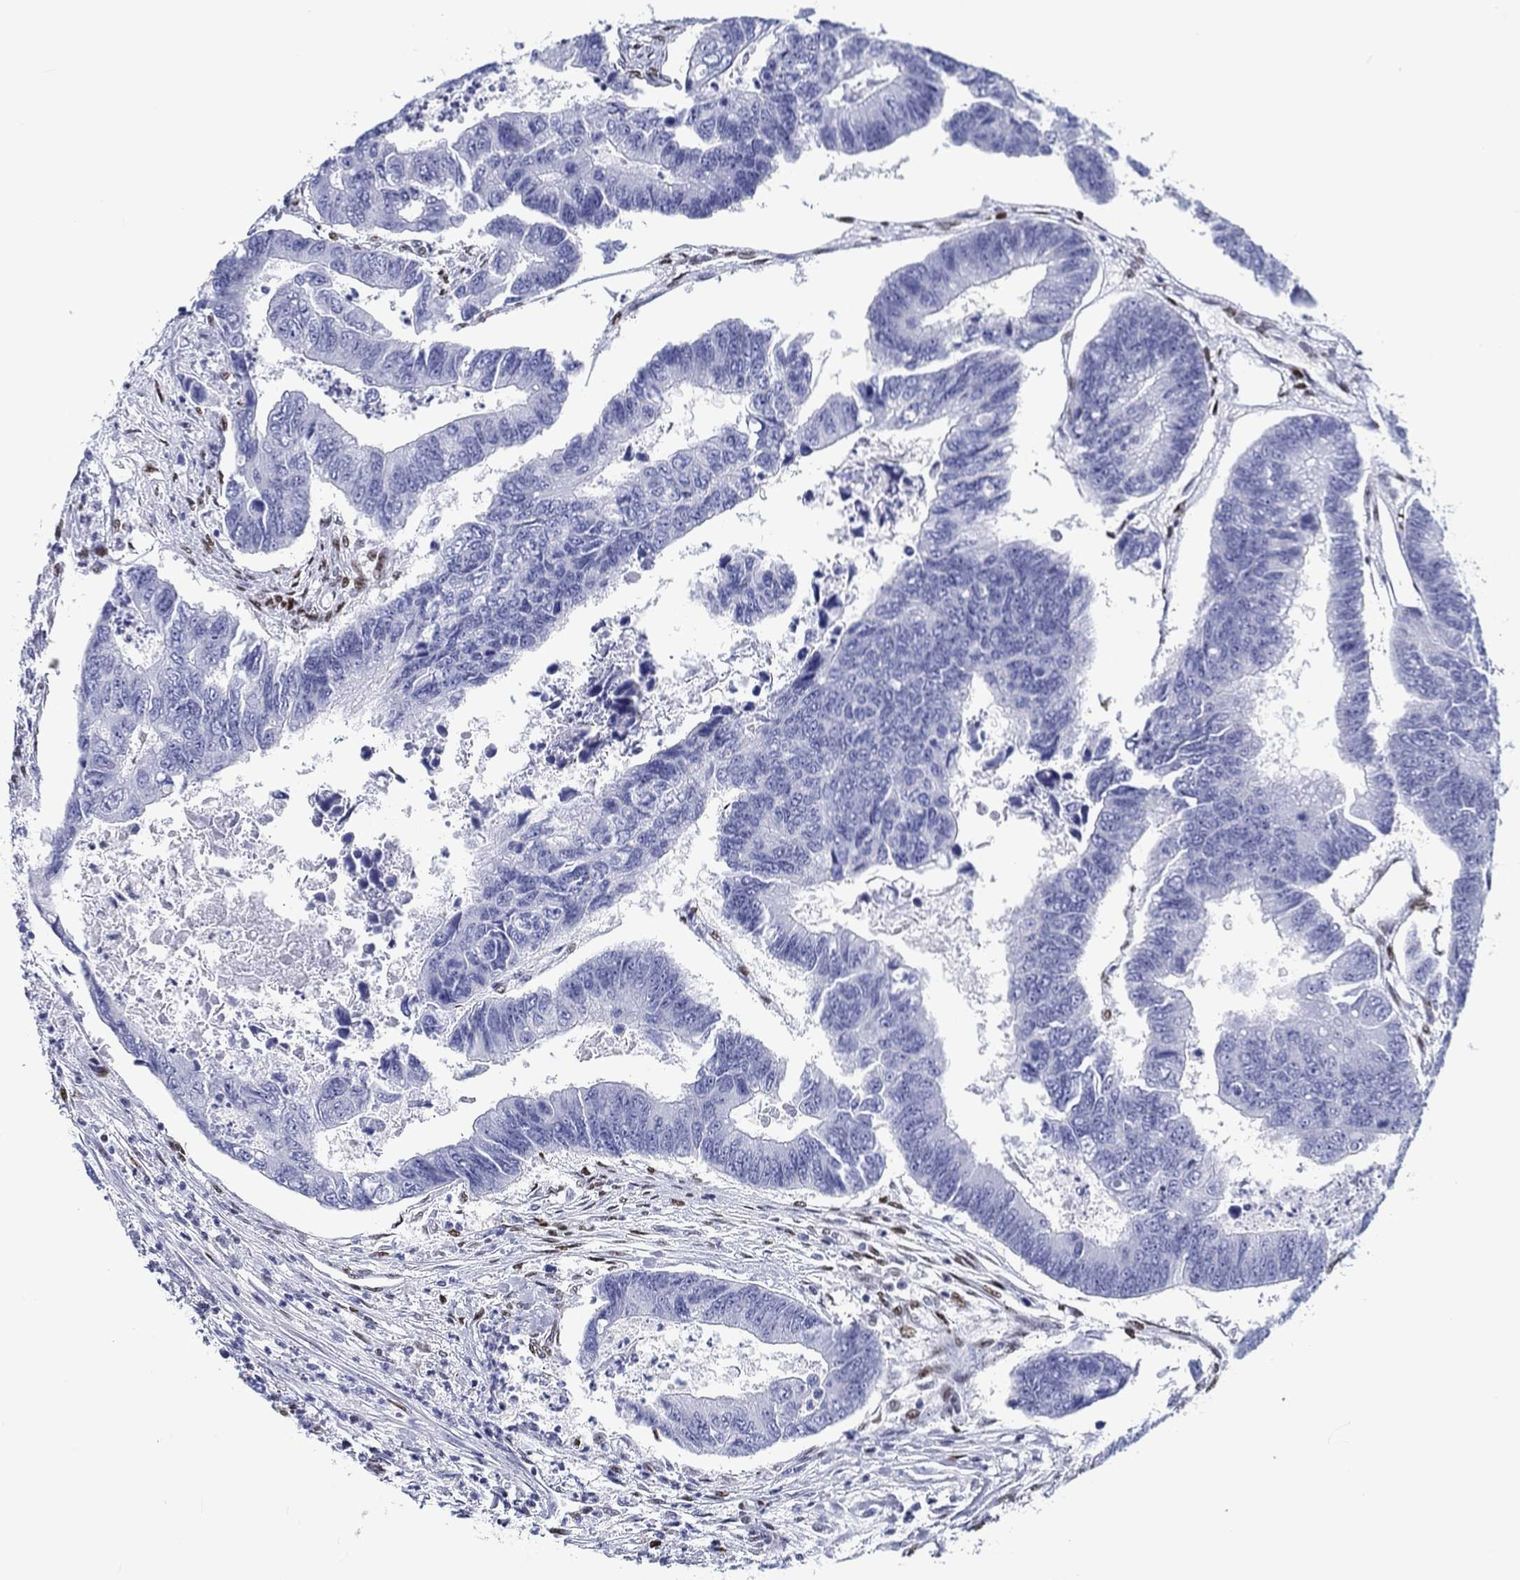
{"staining": {"intensity": "negative", "quantity": "none", "location": "none"}, "tissue": "colorectal cancer", "cell_type": "Tumor cells", "image_type": "cancer", "snomed": [{"axis": "morphology", "description": "Adenocarcinoma, NOS"}, {"axis": "topography", "description": "Colon"}], "caption": "Human colorectal adenocarcinoma stained for a protein using IHC exhibits no staining in tumor cells.", "gene": "H1-1", "patient": {"sex": "female", "age": 65}}